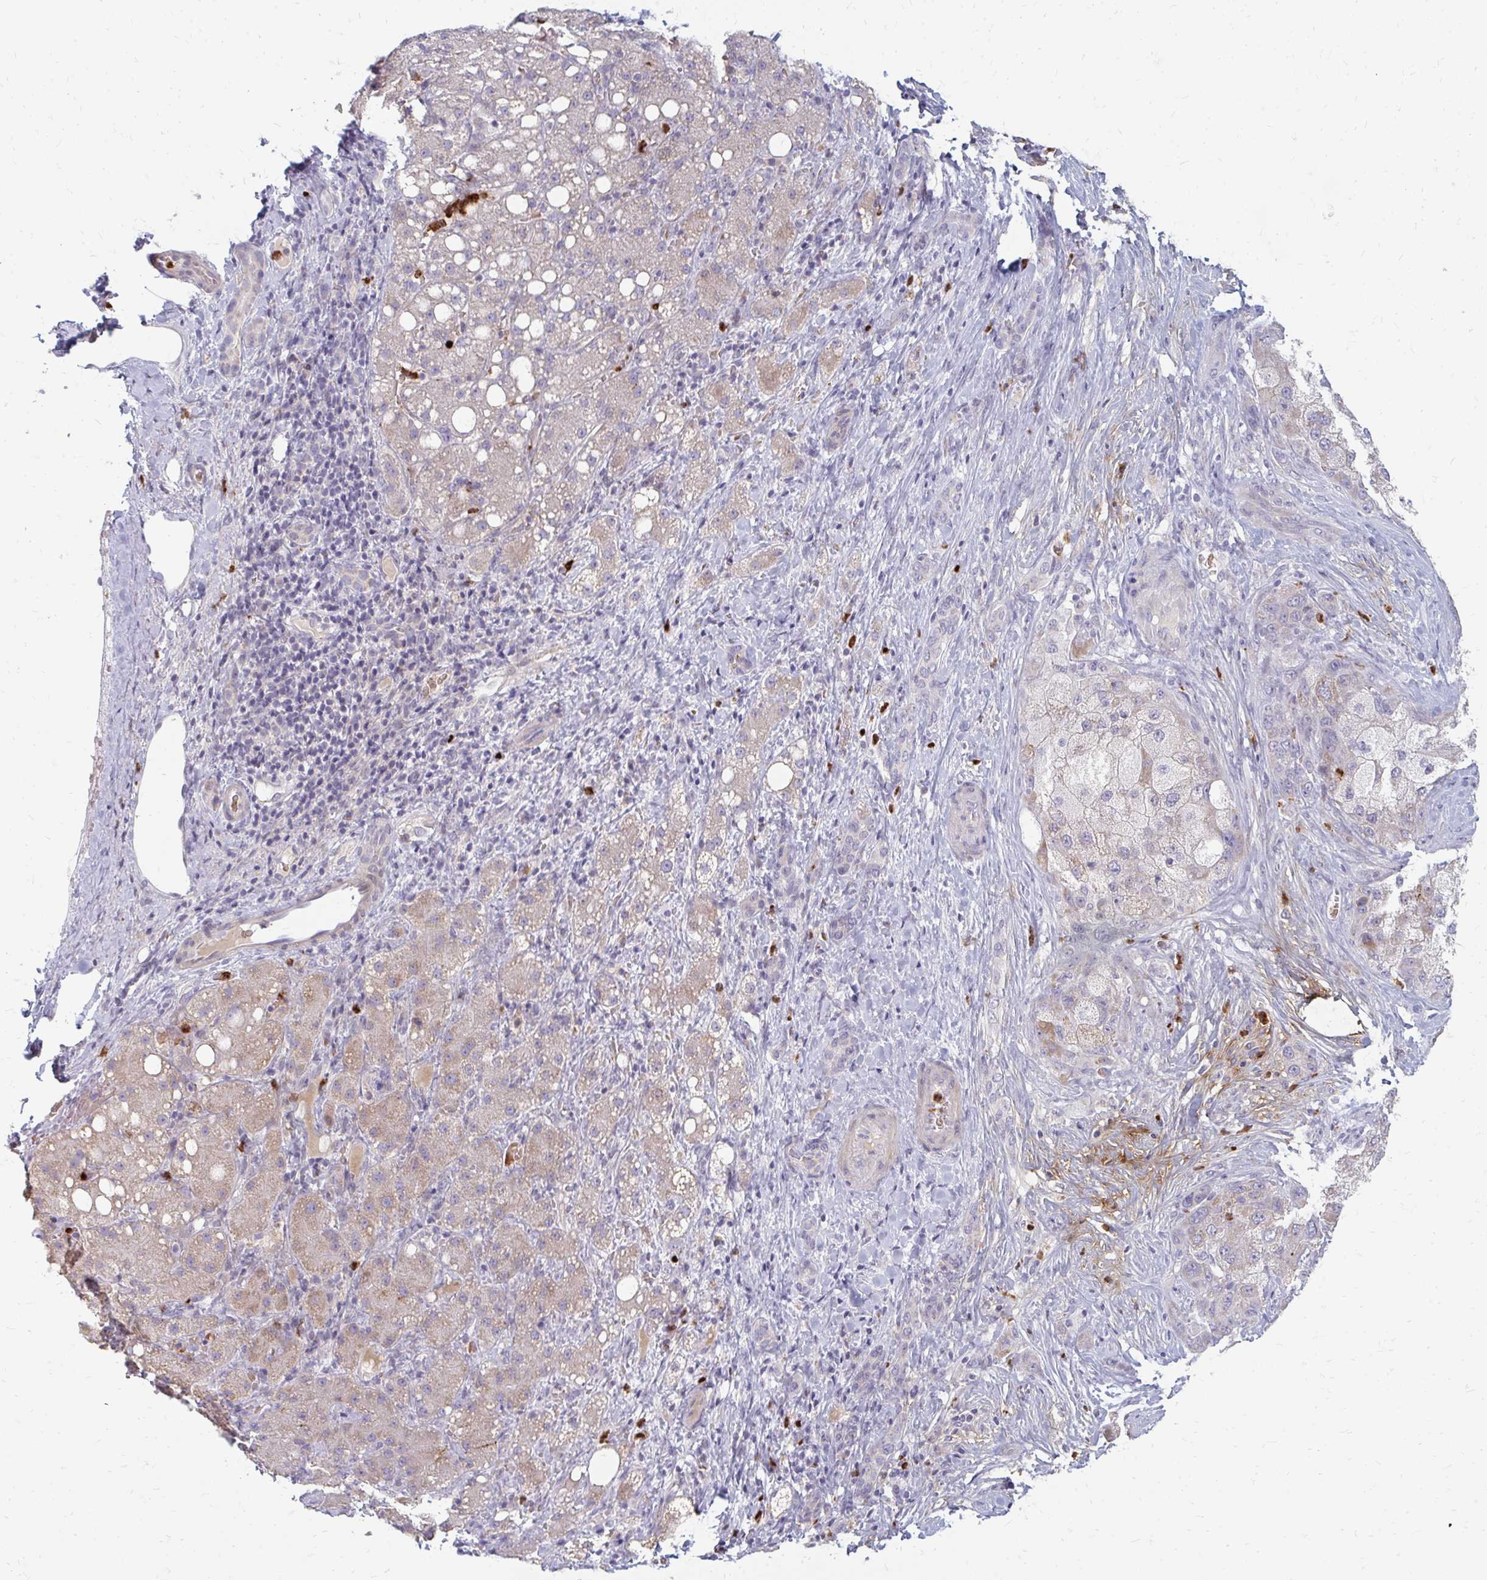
{"staining": {"intensity": "weak", "quantity": "25%-75%", "location": "cytoplasmic/membranous"}, "tissue": "liver cancer", "cell_type": "Tumor cells", "image_type": "cancer", "snomed": [{"axis": "morphology", "description": "Carcinoma, Hepatocellular, NOS"}, {"axis": "topography", "description": "Liver"}], "caption": "A micrograph of human liver hepatocellular carcinoma stained for a protein demonstrates weak cytoplasmic/membranous brown staining in tumor cells.", "gene": "RAB33A", "patient": {"sex": "male", "age": 67}}